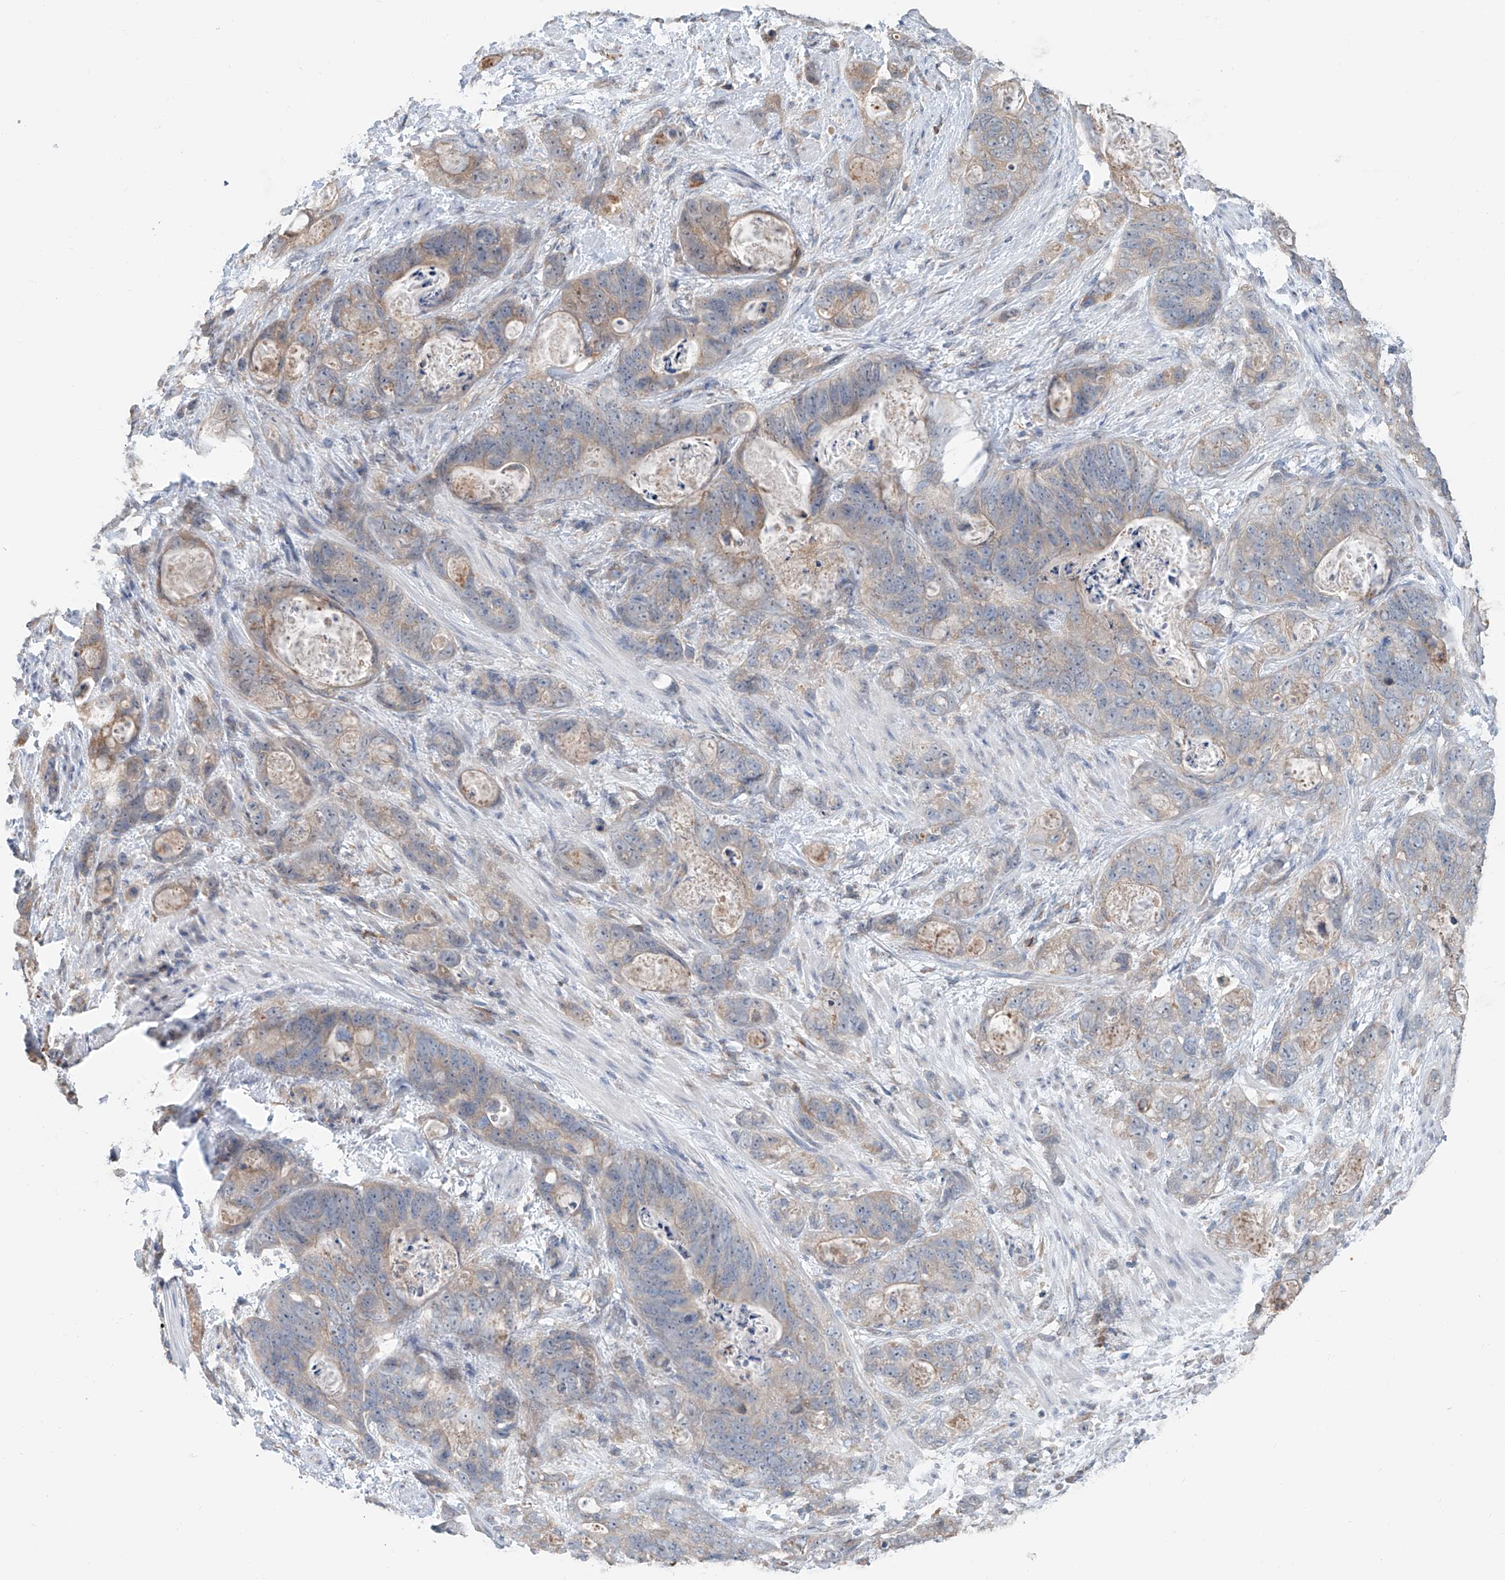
{"staining": {"intensity": "weak", "quantity": "<25%", "location": "cytoplasmic/membranous"}, "tissue": "stomach cancer", "cell_type": "Tumor cells", "image_type": "cancer", "snomed": [{"axis": "morphology", "description": "Normal tissue, NOS"}, {"axis": "morphology", "description": "Adenocarcinoma, NOS"}, {"axis": "topography", "description": "Stomach"}], "caption": "Immunohistochemistry histopathology image of neoplastic tissue: adenocarcinoma (stomach) stained with DAB demonstrates no significant protein positivity in tumor cells. (DAB (3,3'-diaminobenzidine) immunohistochemistry, high magnification).", "gene": "KCNK10", "patient": {"sex": "female", "age": 89}}